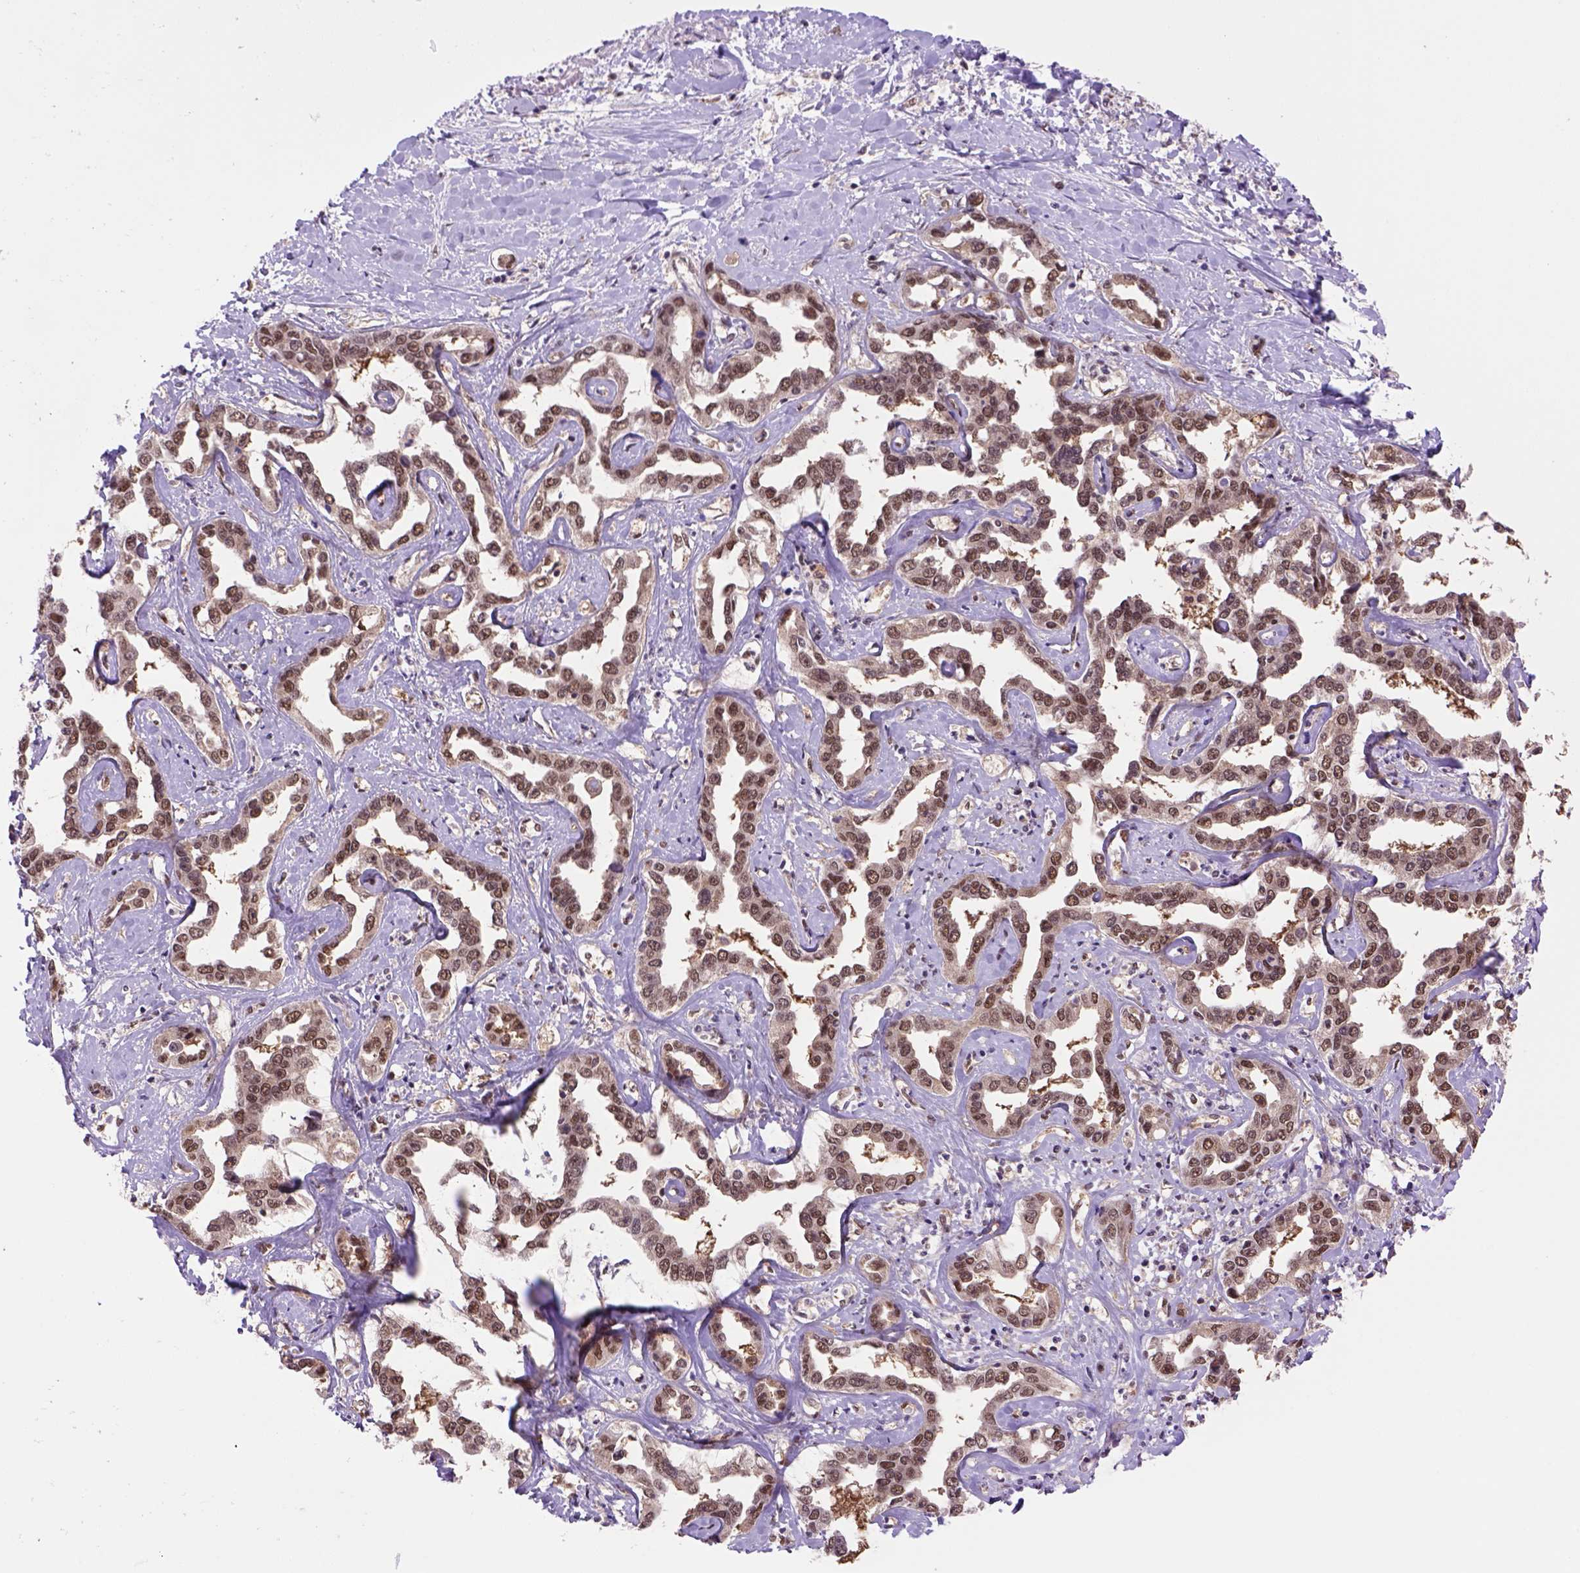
{"staining": {"intensity": "strong", "quantity": ">75%", "location": "nuclear"}, "tissue": "liver cancer", "cell_type": "Tumor cells", "image_type": "cancer", "snomed": [{"axis": "morphology", "description": "Cholangiocarcinoma"}, {"axis": "topography", "description": "Liver"}], "caption": "Protein expression analysis of liver cancer shows strong nuclear expression in about >75% of tumor cells.", "gene": "PSMC2", "patient": {"sex": "male", "age": 59}}